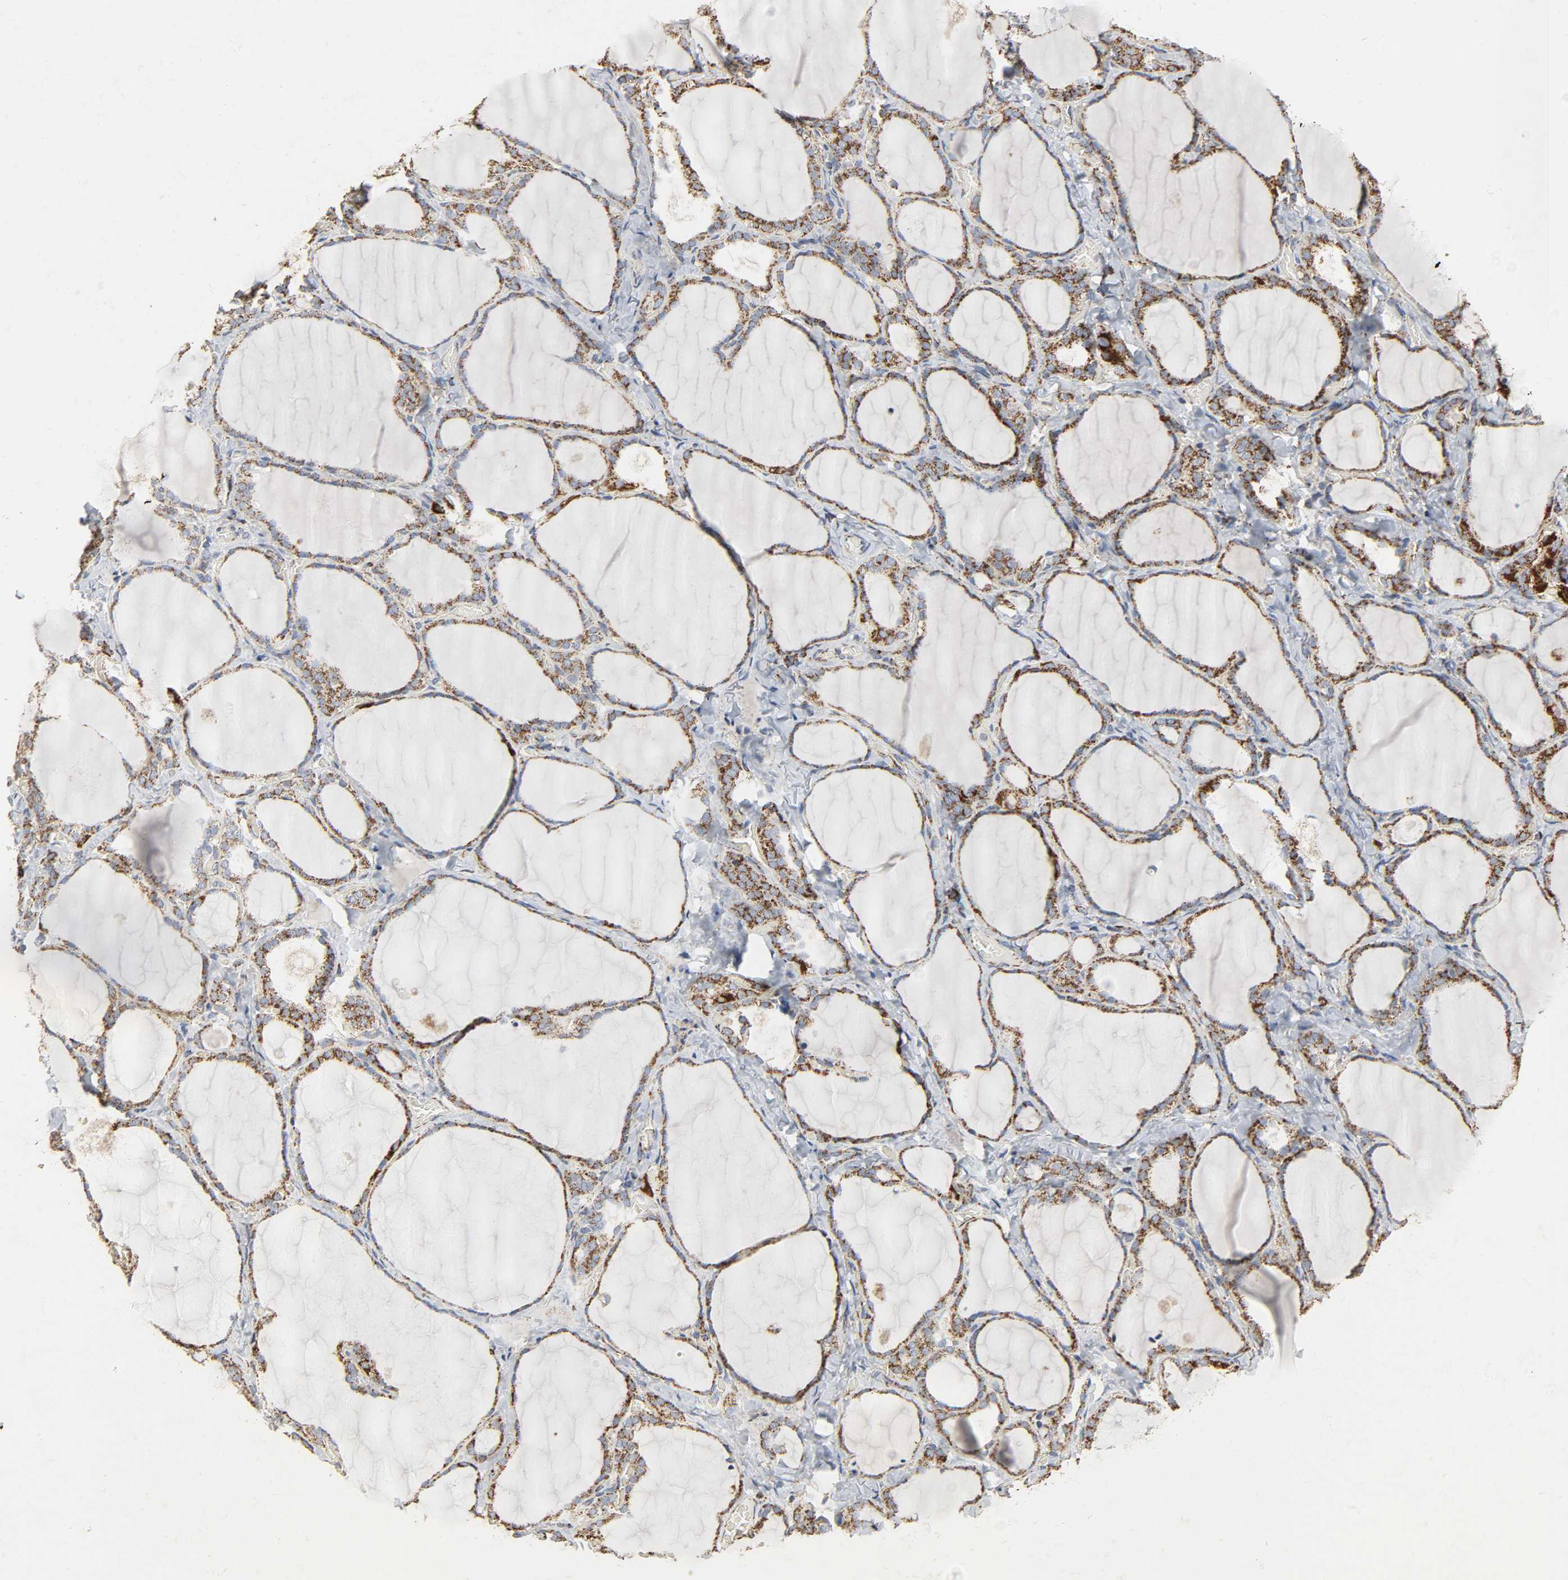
{"staining": {"intensity": "moderate", "quantity": ">75%", "location": "cytoplasmic/membranous"}, "tissue": "thyroid gland", "cell_type": "Glandular cells", "image_type": "normal", "snomed": [{"axis": "morphology", "description": "Normal tissue, NOS"}, {"axis": "morphology", "description": "Papillary adenocarcinoma, NOS"}, {"axis": "topography", "description": "Thyroid gland"}], "caption": "Protein analysis of normal thyroid gland exhibits moderate cytoplasmic/membranous expression in about >75% of glandular cells.", "gene": "ACAT1", "patient": {"sex": "female", "age": 30}}